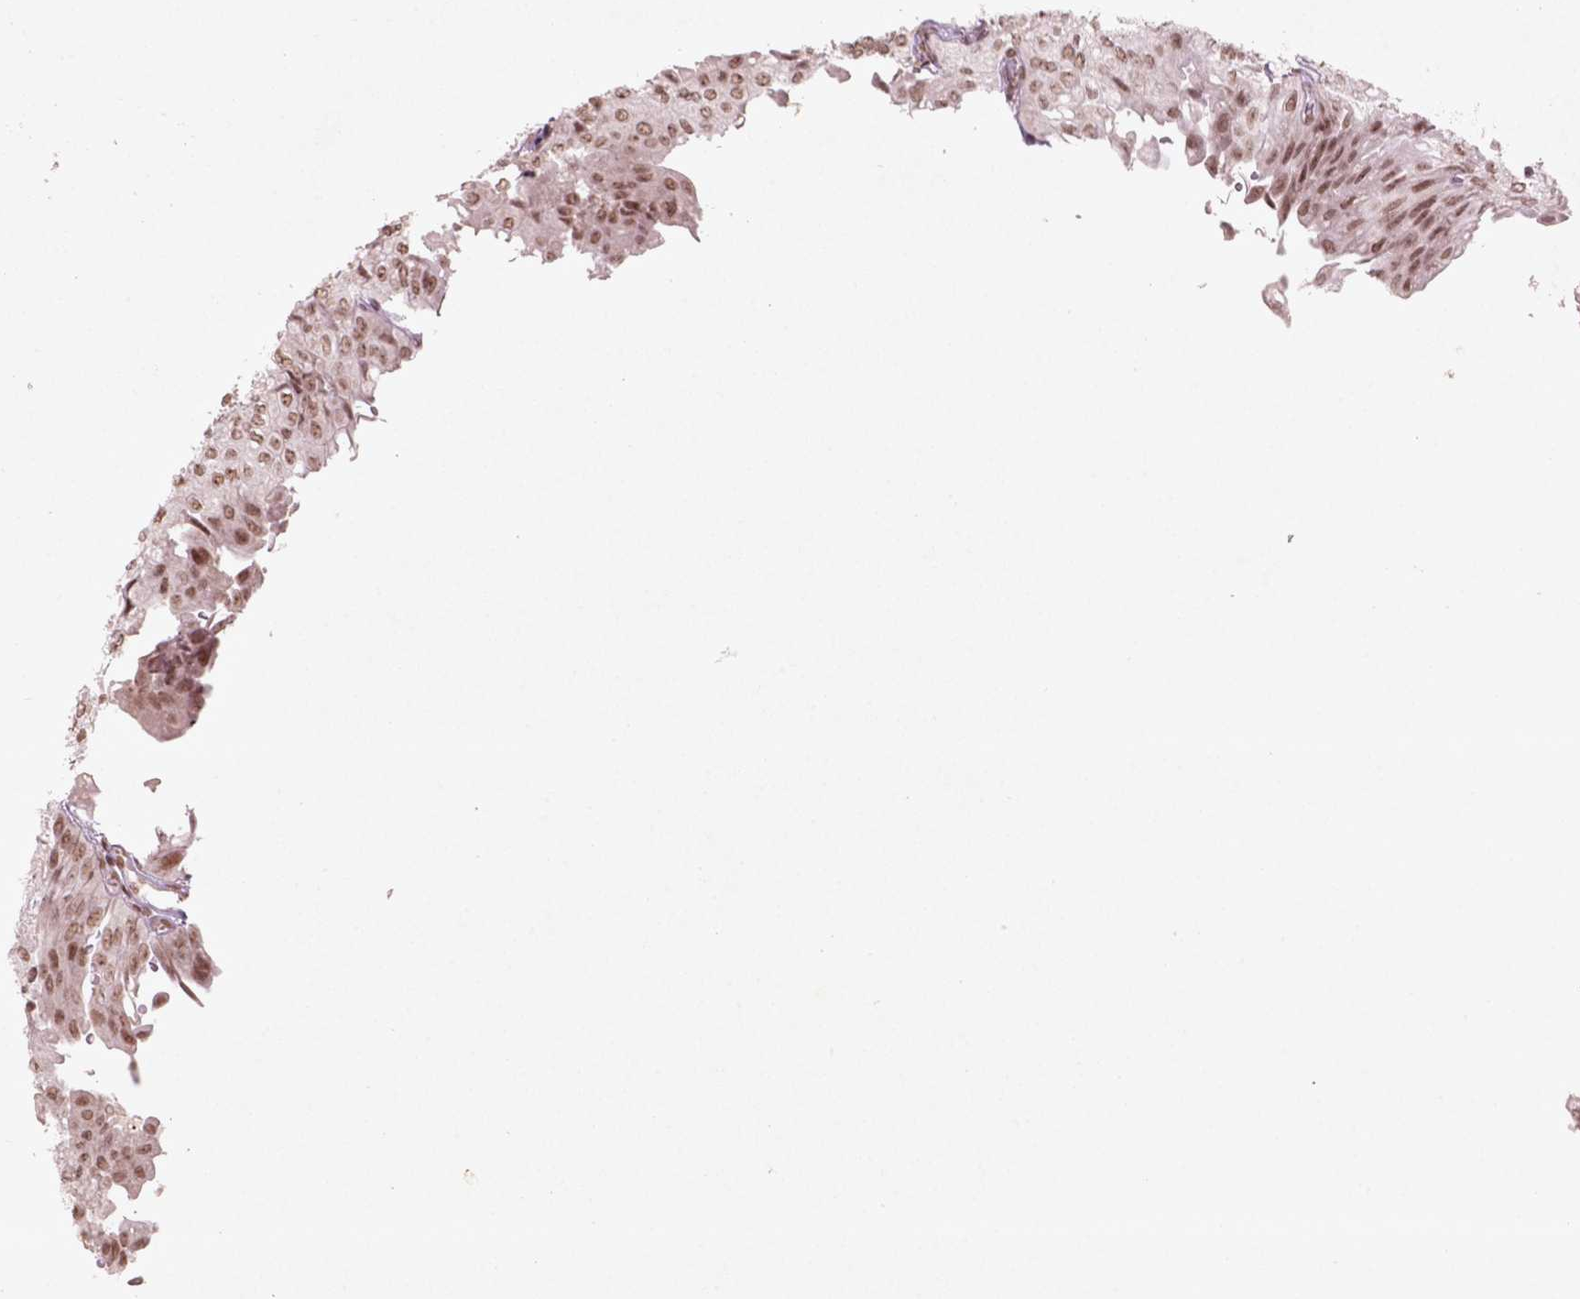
{"staining": {"intensity": "strong", "quantity": ">75%", "location": "nuclear"}, "tissue": "urothelial cancer", "cell_type": "Tumor cells", "image_type": "cancer", "snomed": [{"axis": "morphology", "description": "Urothelial carcinoma, NOS"}, {"axis": "topography", "description": "Urinary bladder"}], "caption": "Immunohistochemistry histopathology image of neoplastic tissue: urothelial cancer stained using immunohistochemistry reveals high levels of strong protein expression localized specifically in the nuclear of tumor cells, appearing as a nuclear brown color.", "gene": "HMG20B", "patient": {"sex": "male", "age": 62}}